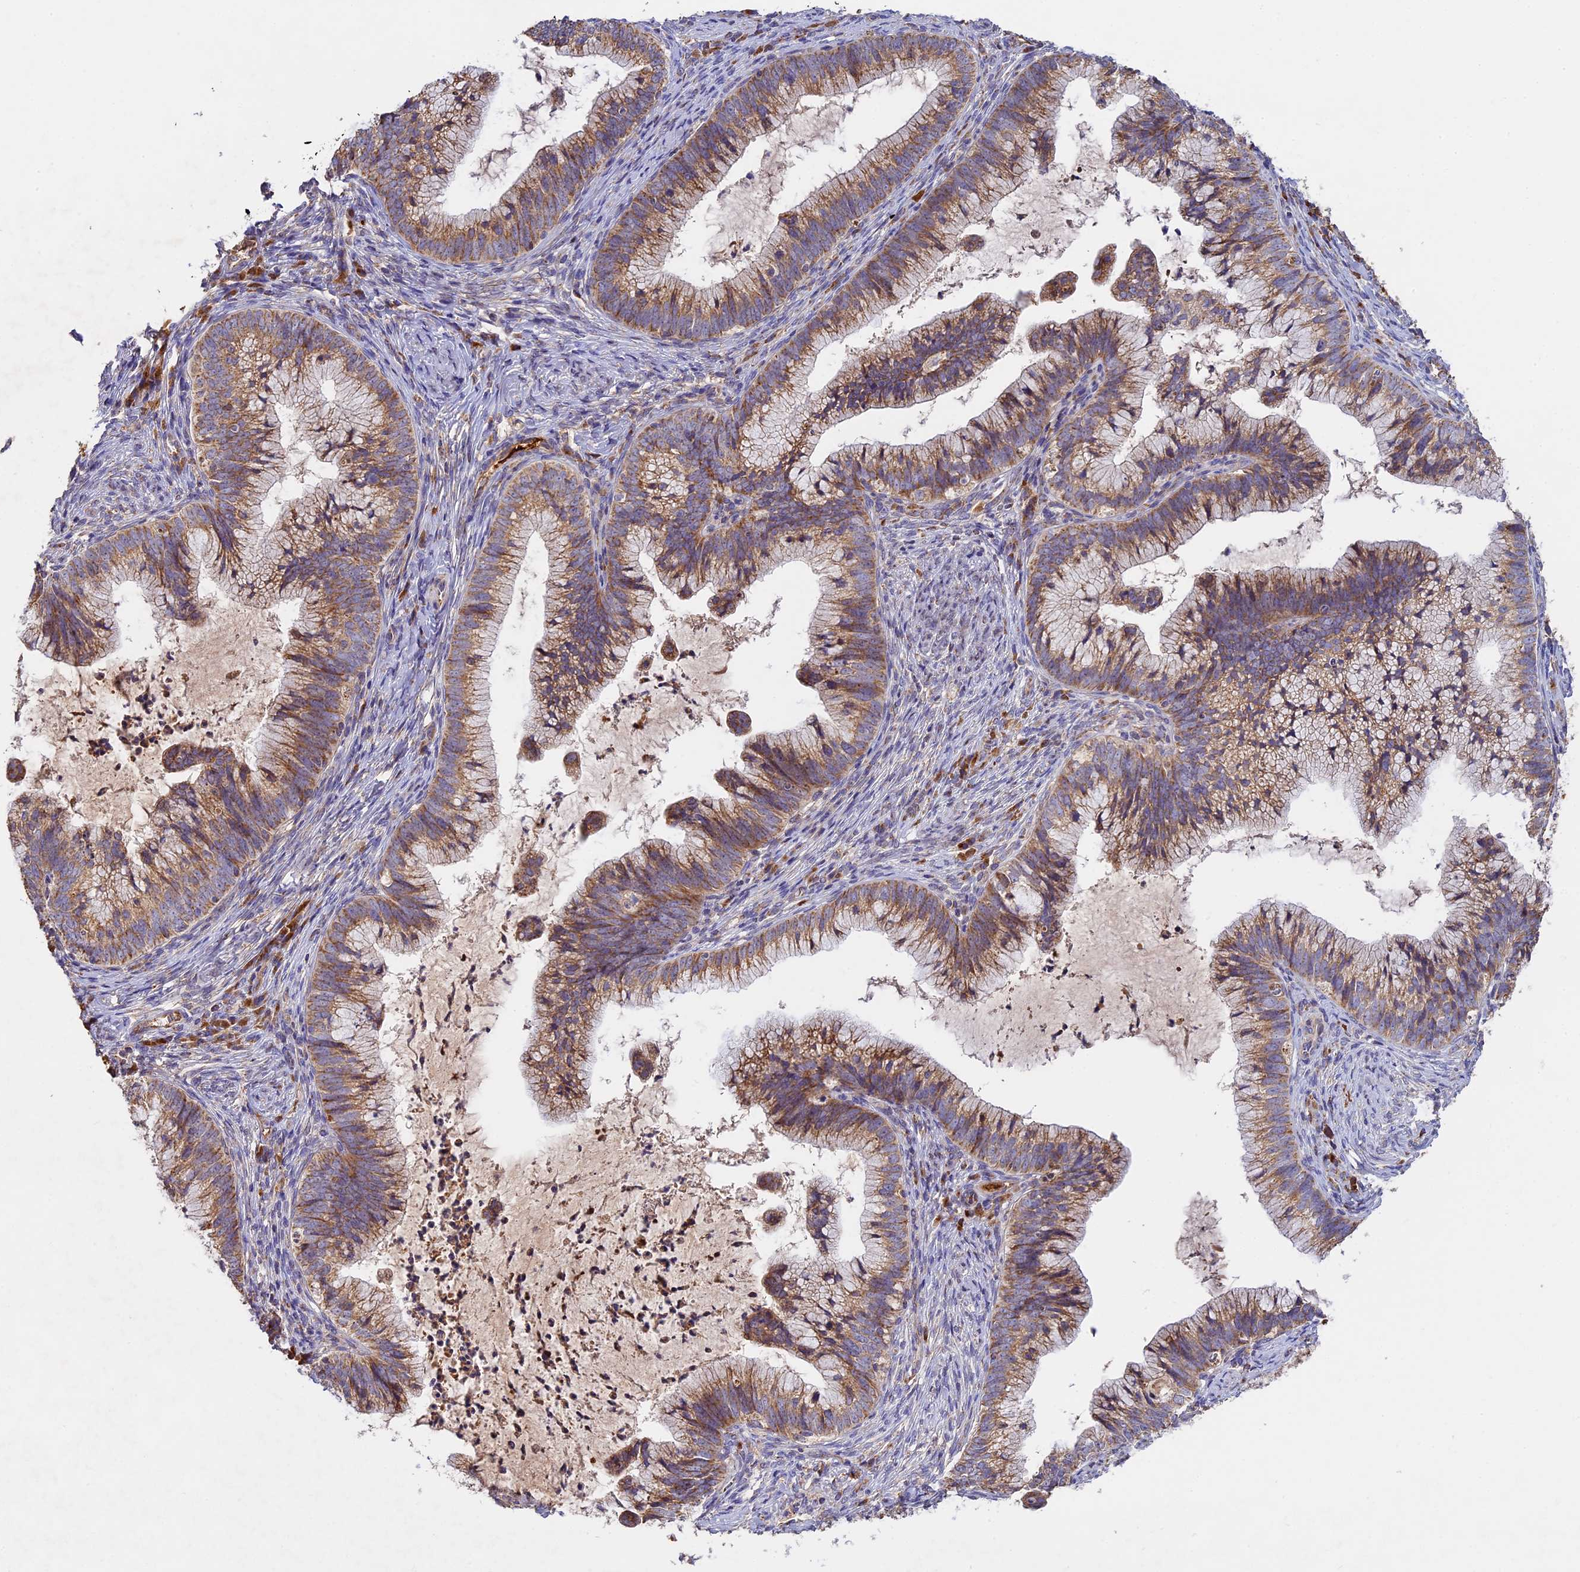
{"staining": {"intensity": "moderate", "quantity": ">75%", "location": "cytoplasmic/membranous"}, "tissue": "cervical cancer", "cell_type": "Tumor cells", "image_type": "cancer", "snomed": [{"axis": "morphology", "description": "Adenocarcinoma, NOS"}, {"axis": "topography", "description": "Cervix"}], "caption": "Human adenocarcinoma (cervical) stained with a brown dye displays moderate cytoplasmic/membranous positive expression in approximately >75% of tumor cells.", "gene": "OCEL1", "patient": {"sex": "female", "age": 36}}